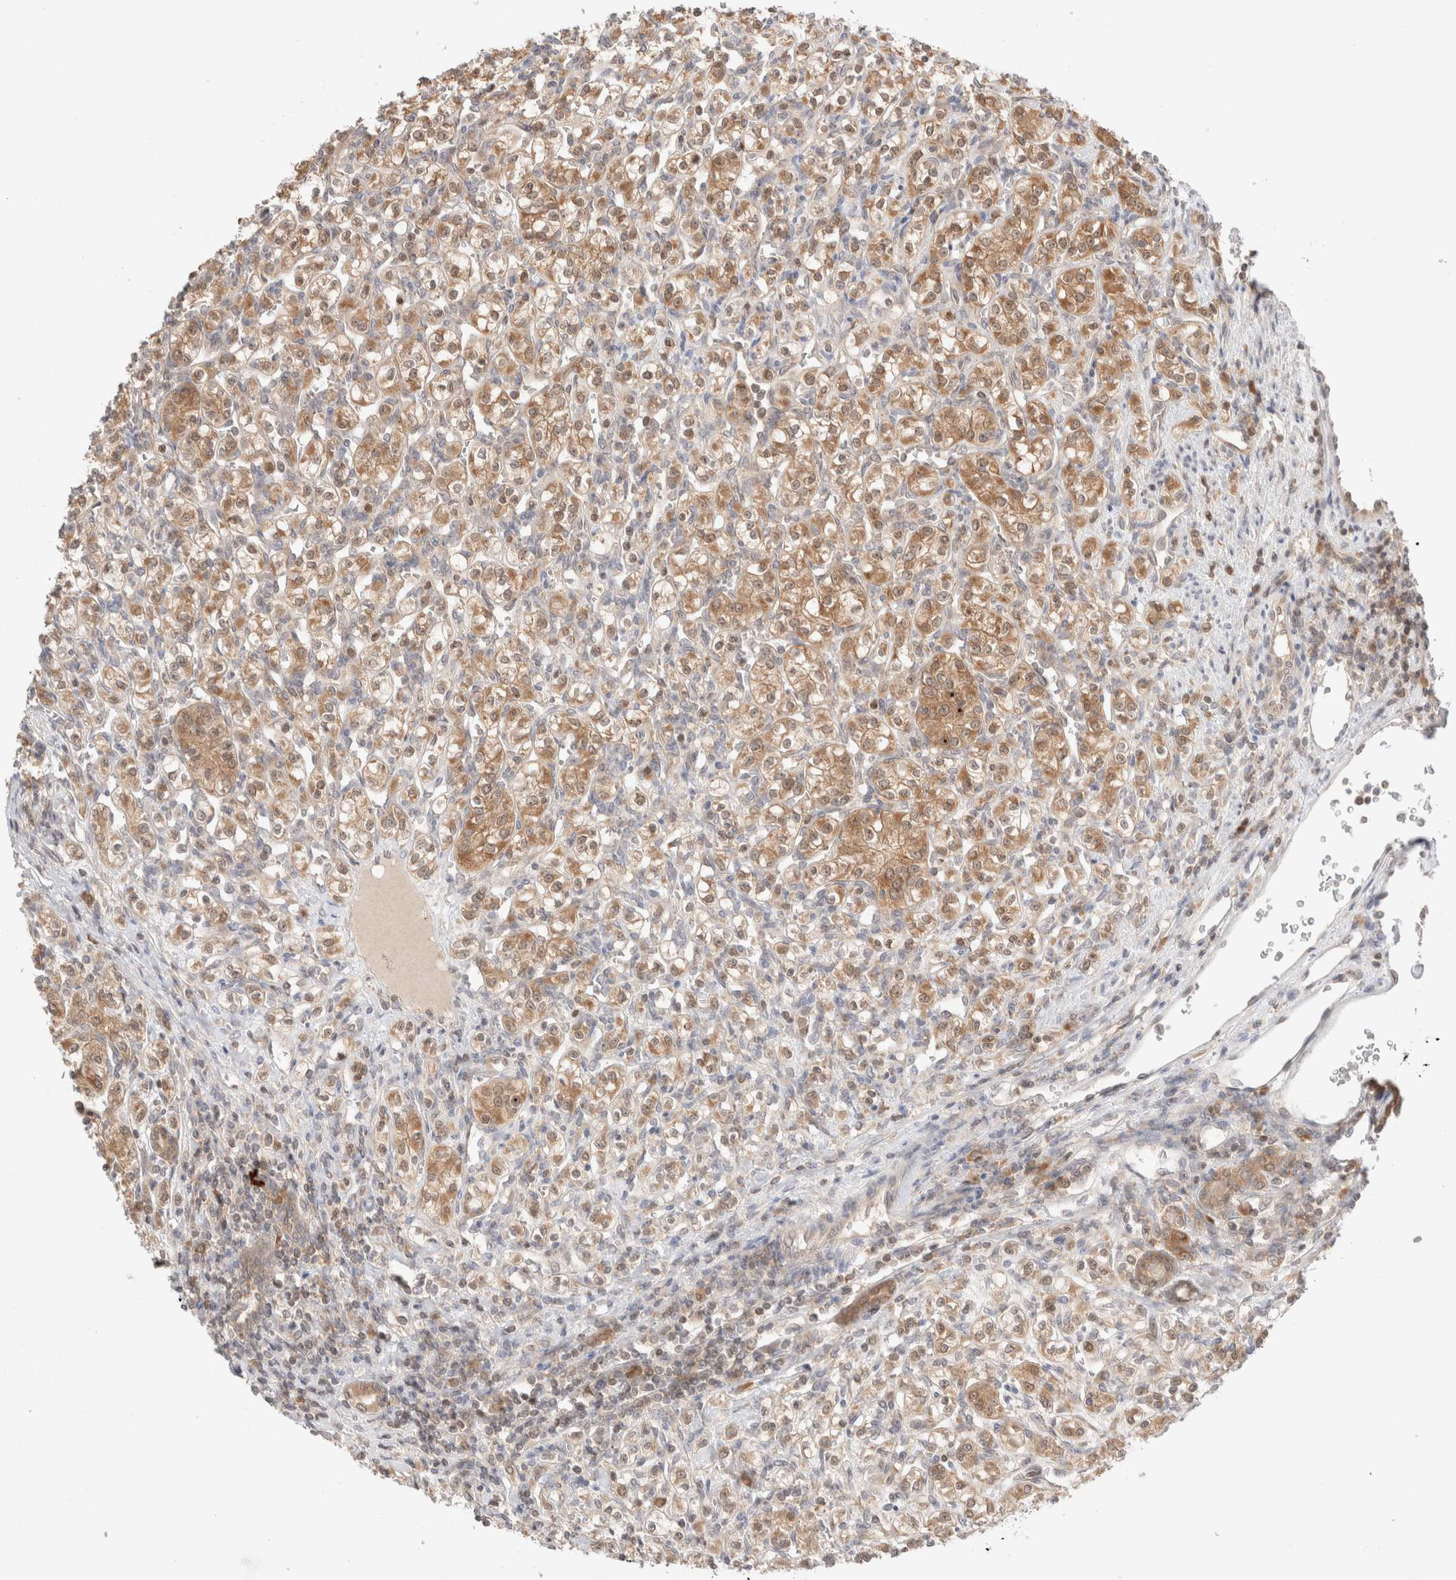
{"staining": {"intensity": "moderate", "quantity": ">75%", "location": "cytoplasmic/membranous"}, "tissue": "renal cancer", "cell_type": "Tumor cells", "image_type": "cancer", "snomed": [{"axis": "morphology", "description": "Adenocarcinoma, NOS"}, {"axis": "topography", "description": "Kidney"}], "caption": "Protein analysis of renal cancer (adenocarcinoma) tissue shows moderate cytoplasmic/membranous expression in about >75% of tumor cells.", "gene": "XKR4", "patient": {"sex": "male", "age": 77}}